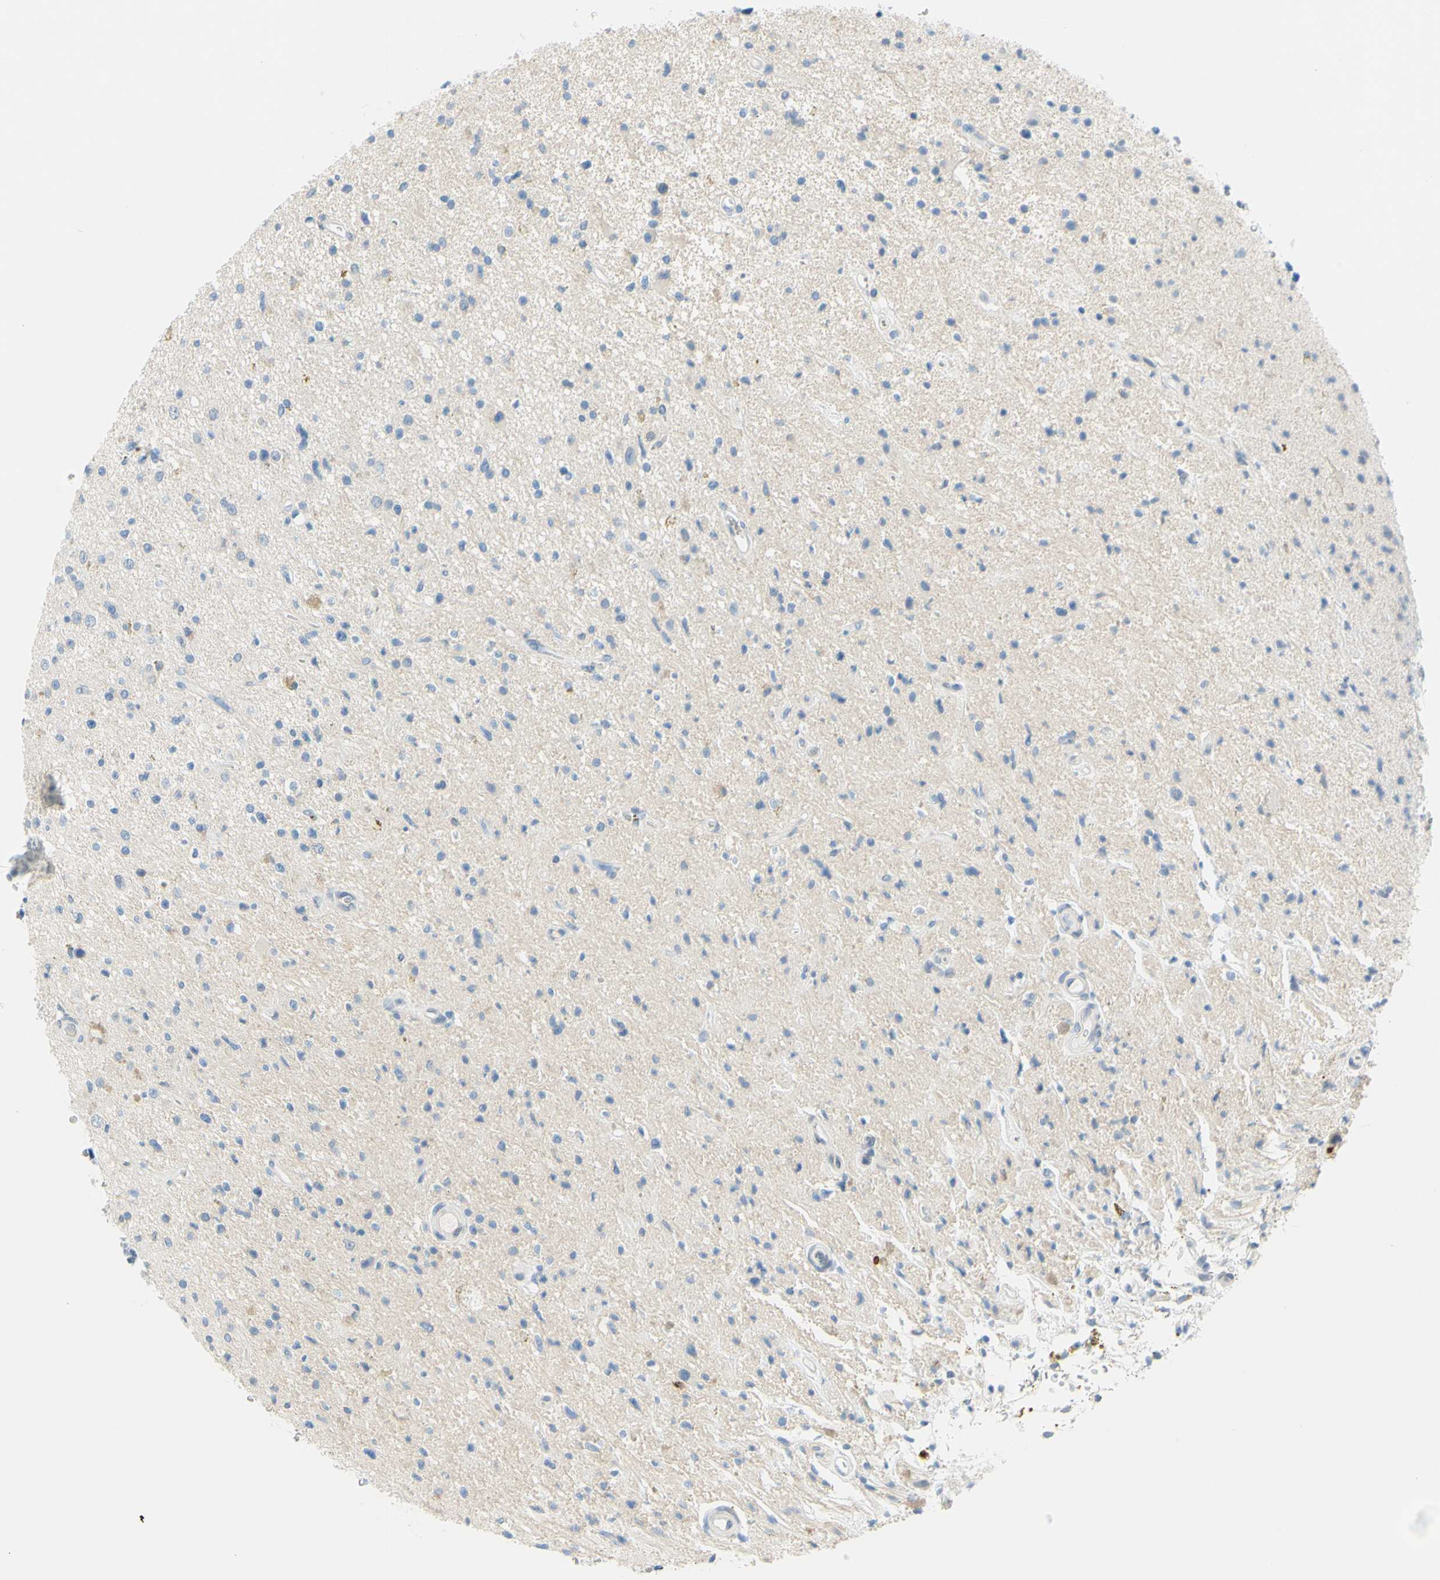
{"staining": {"intensity": "negative", "quantity": "none", "location": "none"}, "tissue": "glioma", "cell_type": "Tumor cells", "image_type": "cancer", "snomed": [{"axis": "morphology", "description": "Glioma, malignant, High grade"}, {"axis": "topography", "description": "Brain"}], "caption": "Tumor cells show no significant protein expression in malignant high-grade glioma.", "gene": "DCT", "patient": {"sex": "male", "age": 33}}